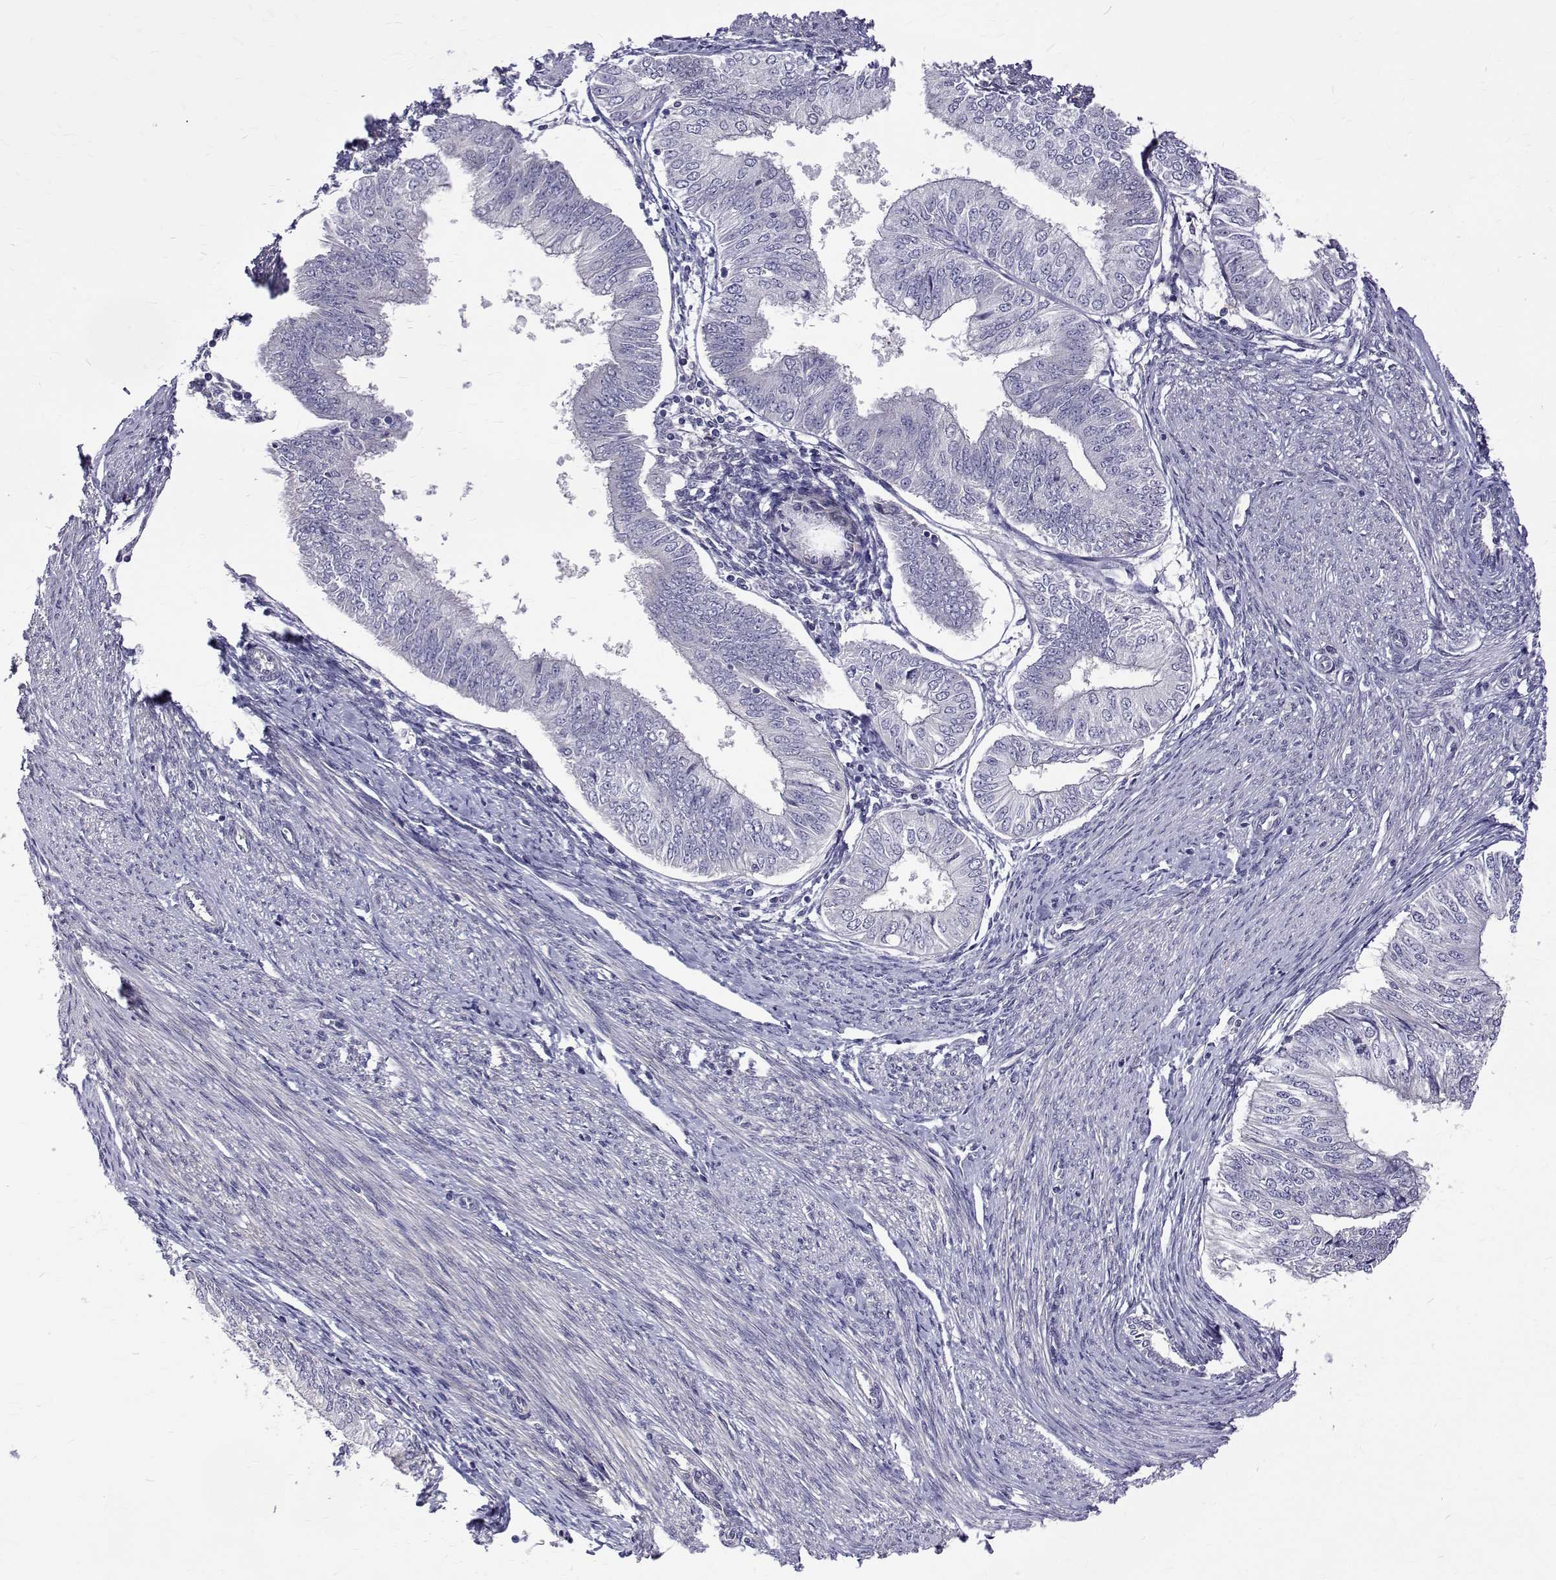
{"staining": {"intensity": "negative", "quantity": "none", "location": "none"}, "tissue": "endometrial cancer", "cell_type": "Tumor cells", "image_type": "cancer", "snomed": [{"axis": "morphology", "description": "Adenocarcinoma, NOS"}, {"axis": "topography", "description": "Endometrium"}], "caption": "Tumor cells show no significant staining in endometrial adenocarcinoma.", "gene": "PADI1", "patient": {"sex": "female", "age": 58}}